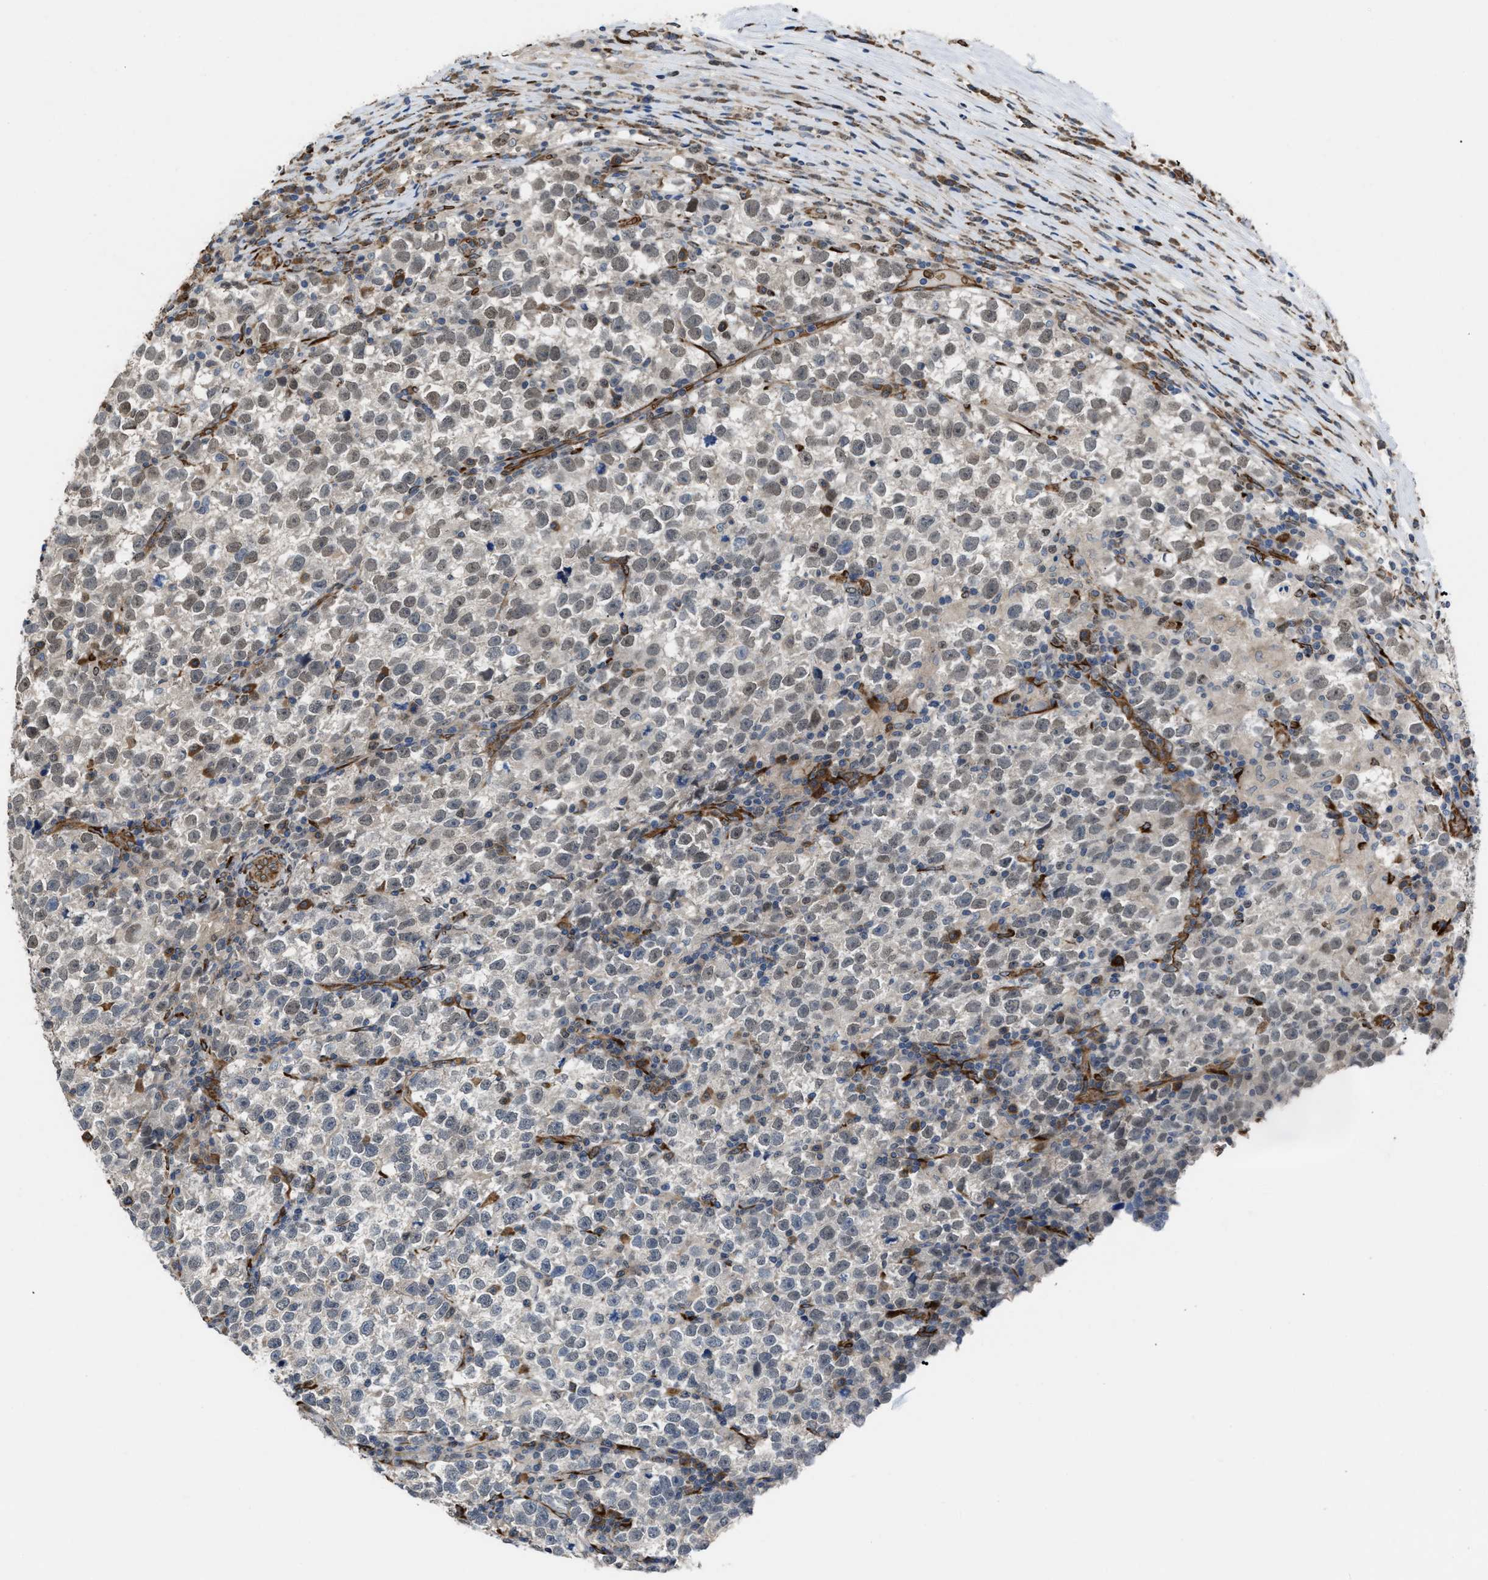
{"staining": {"intensity": "weak", "quantity": "25%-75%", "location": "nuclear"}, "tissue": "testis cancer", "cell_type": "Tumor cells", "image_type": "cancer", "snomed": [{"axis": "morphology", "description": "Normal tissue, NOS"}, {"axis": "morphology", "description": "Seminoma, NOS"}, {"axis": "topography", "description": "Testis"}], "caption": "Human testis seminoma stained for a protein (brown) shows weak nuclear positive staining in about 25%-75% of tumor cells.", "gene": "SELENOM", "patient": {"sex": "male", "age": 43}}